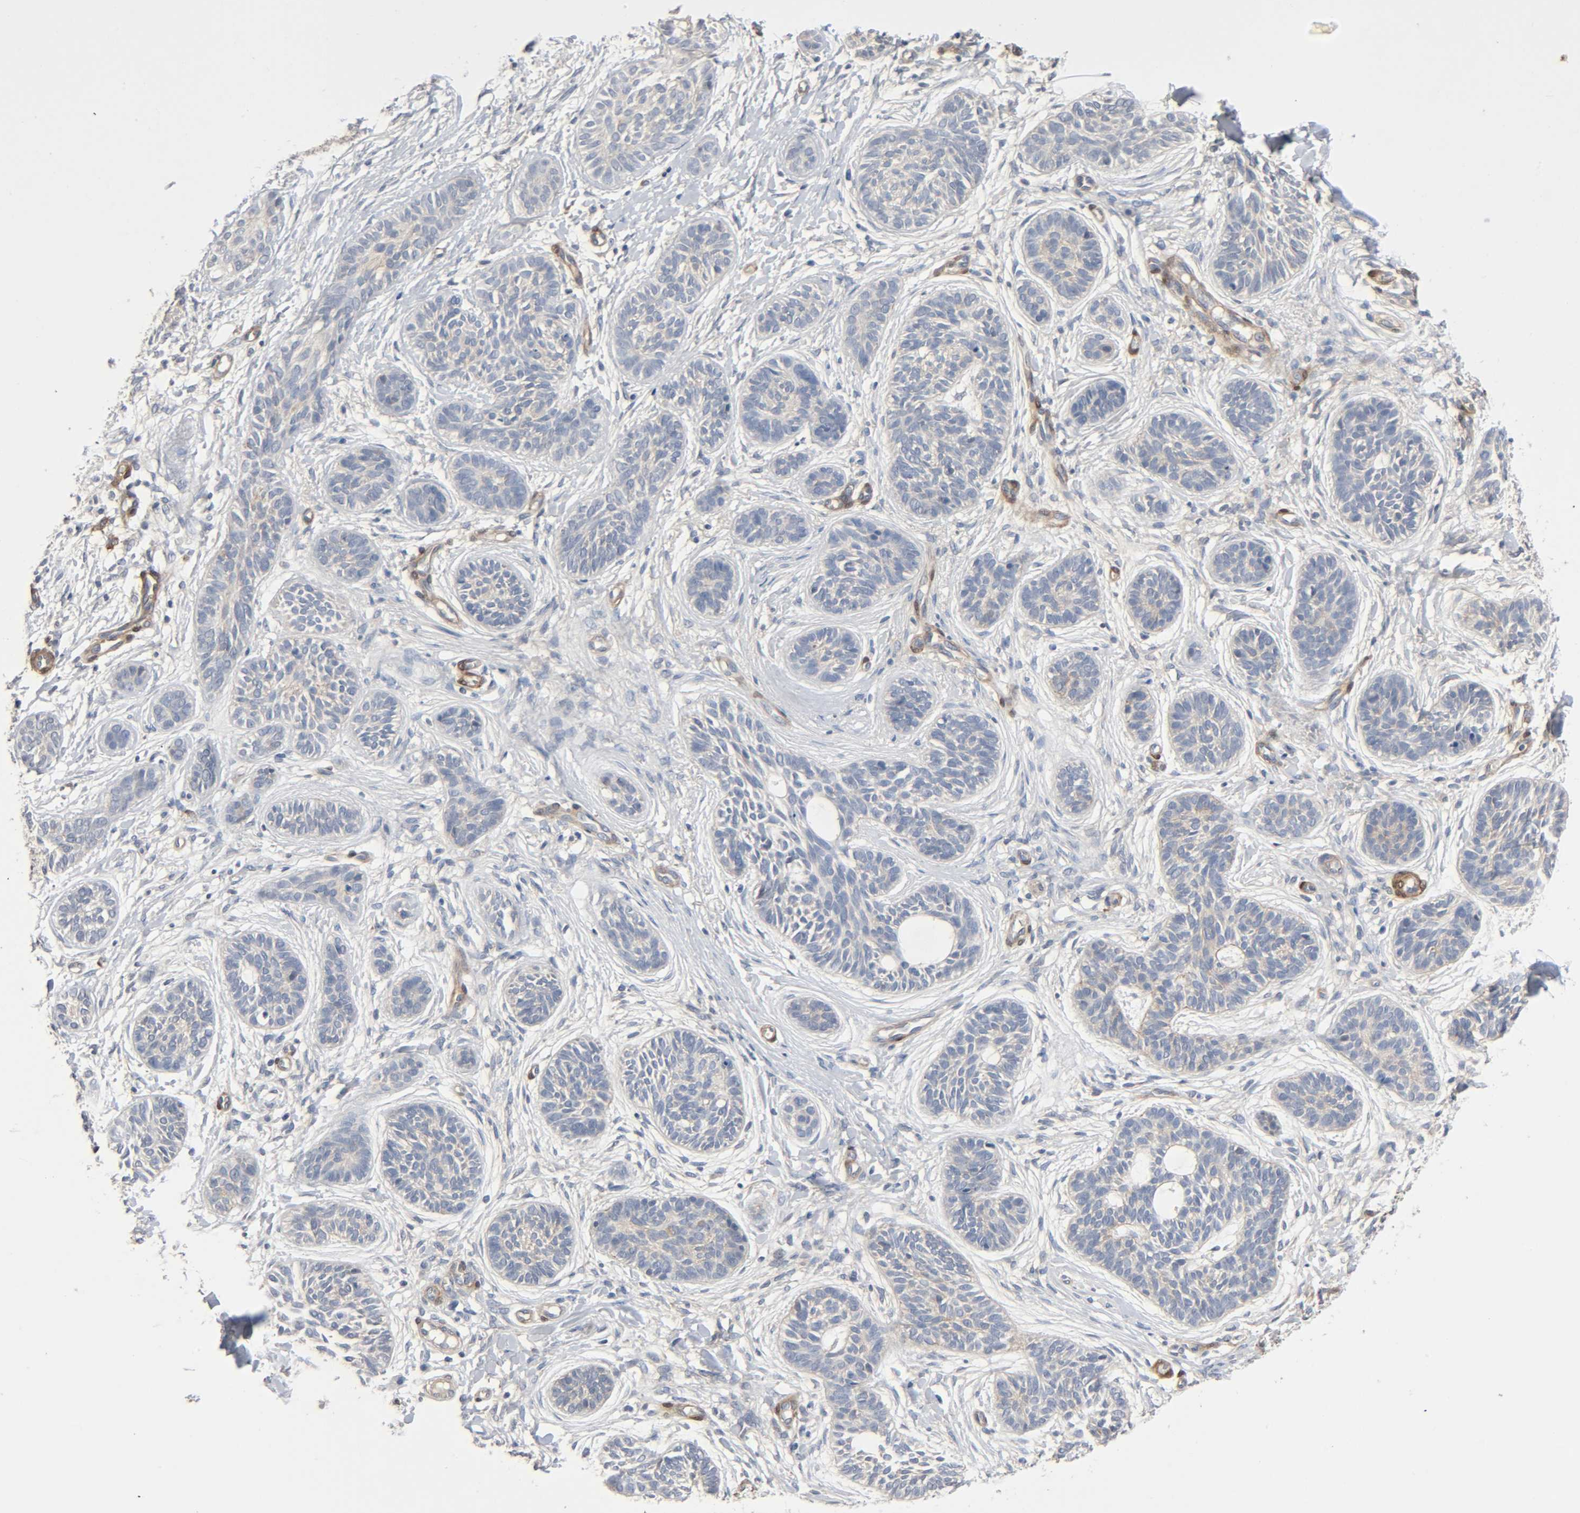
{"staining": {"intensity": "weak", "quantity": "<25%", "location": "cytoplasmic/membranous"}, "tissue": "skin cancer", "cell_type": "Tumor cells", "image_type": "cancer", "snomed": [{"axis": "morphology", "description": "Normal tissue, NOS"}, {"axis": "morphology", "description": "Basal cell carcinoma"}, {"axis": "topography", "description": "Skin"}], "caption": "Tumor cells show no significant protein positivity in skin cancer (basal cell carcinoma). The staining is performed using DAB (3,3'-diaminobenzidine) brown chromogen with nuclei counter-stained in using hematoxylin.", "gene": "PTK2", "patient": {"sex": "male", "age": 63}}